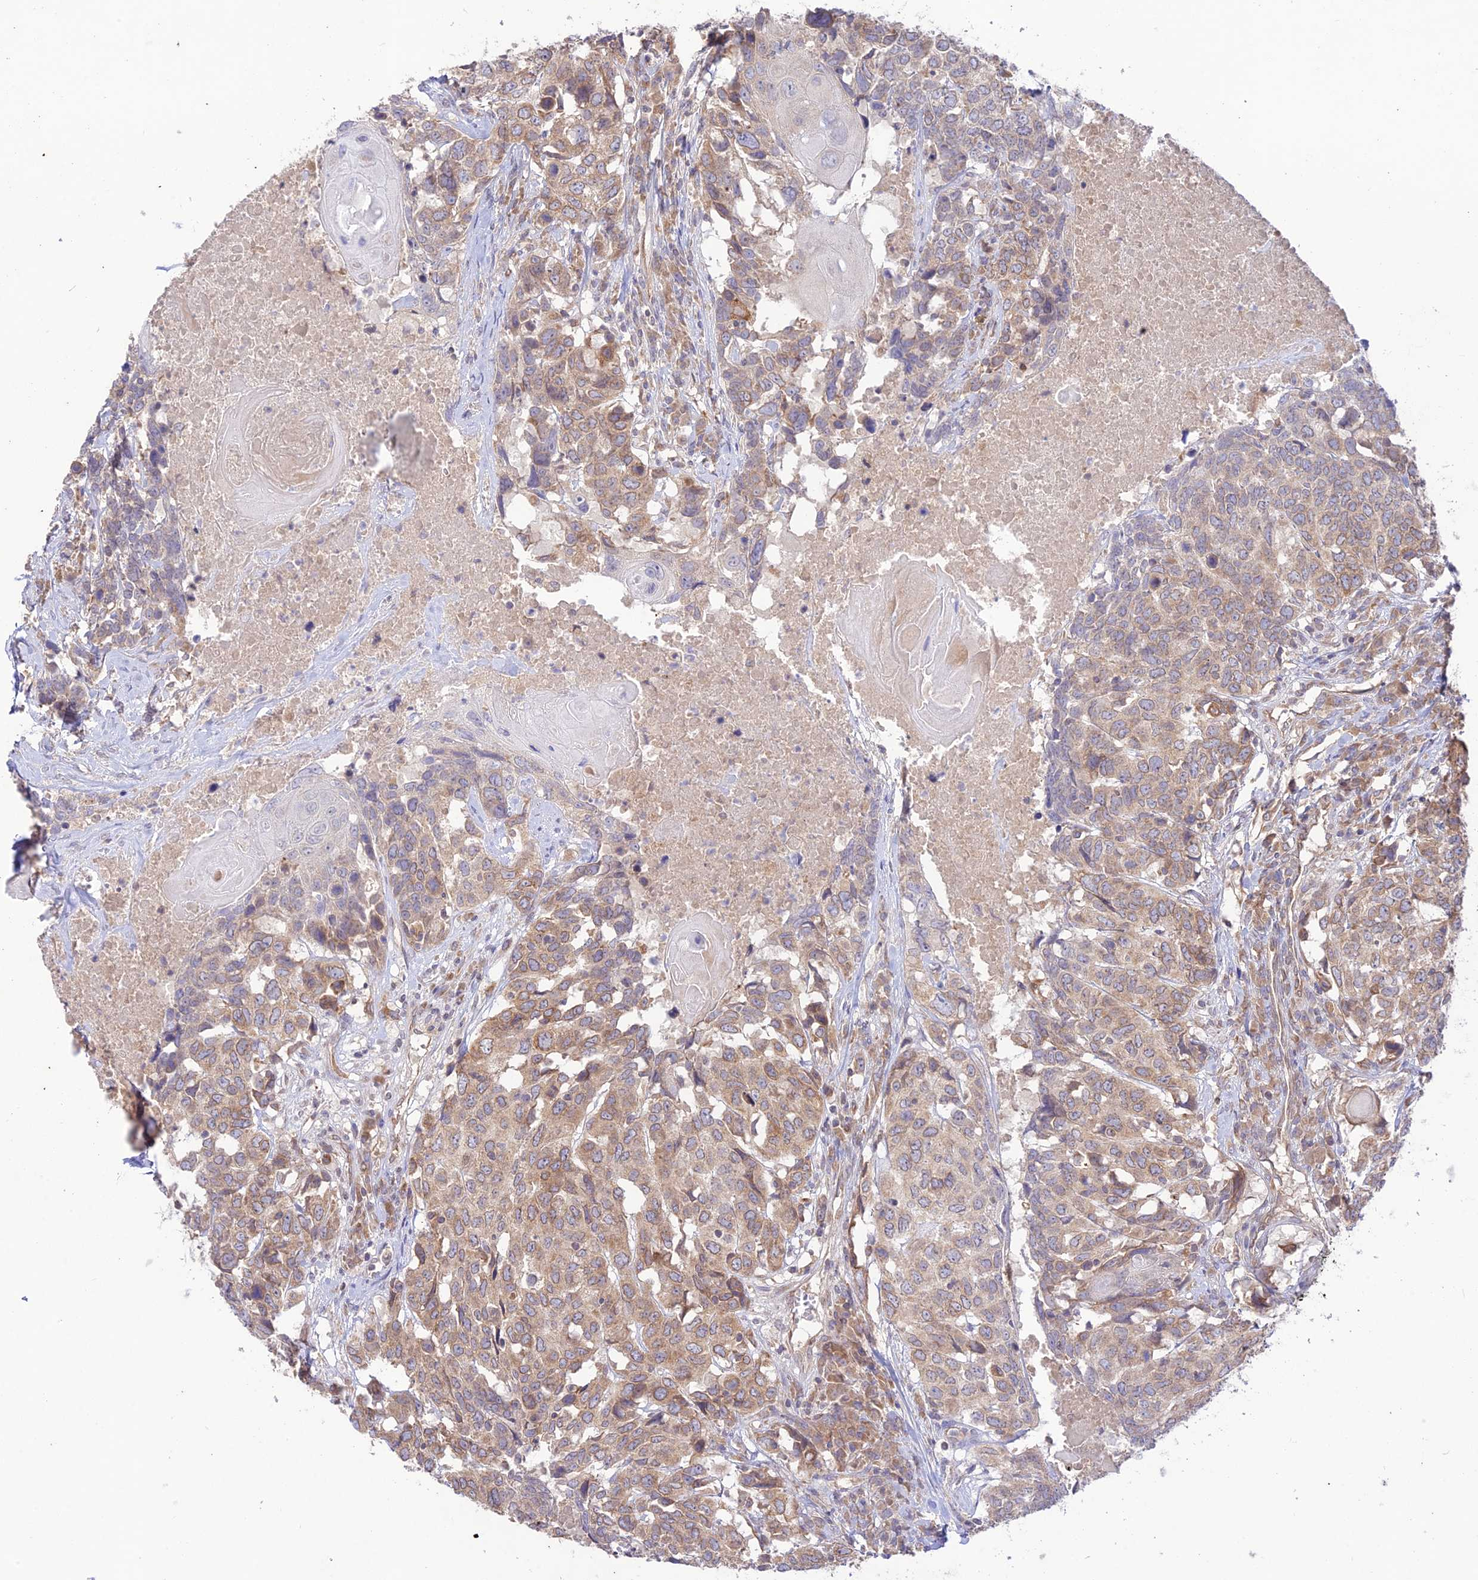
{"staining": {"intensity": "moderate", "quantity": ">75%", "location": "cytoplasmic/membranous"}, "tissue": "head and neck cancer", "cell_type": "Tumor cells", "image_type": "cancer", "snomed": [{"axis": "morphology", "description": "Squamous cell carcinoma, NOS"}, {"axis": "topography", "description": "Head-Neck"}], "caption": "Human head and neck cancer stained with a brown dye demonstrates moderate cytoplasmic/membranous positive staining in about >75% of tumor cells.", "gene": "TMEM259", "patient": {"sex": "male", "age": 66}}